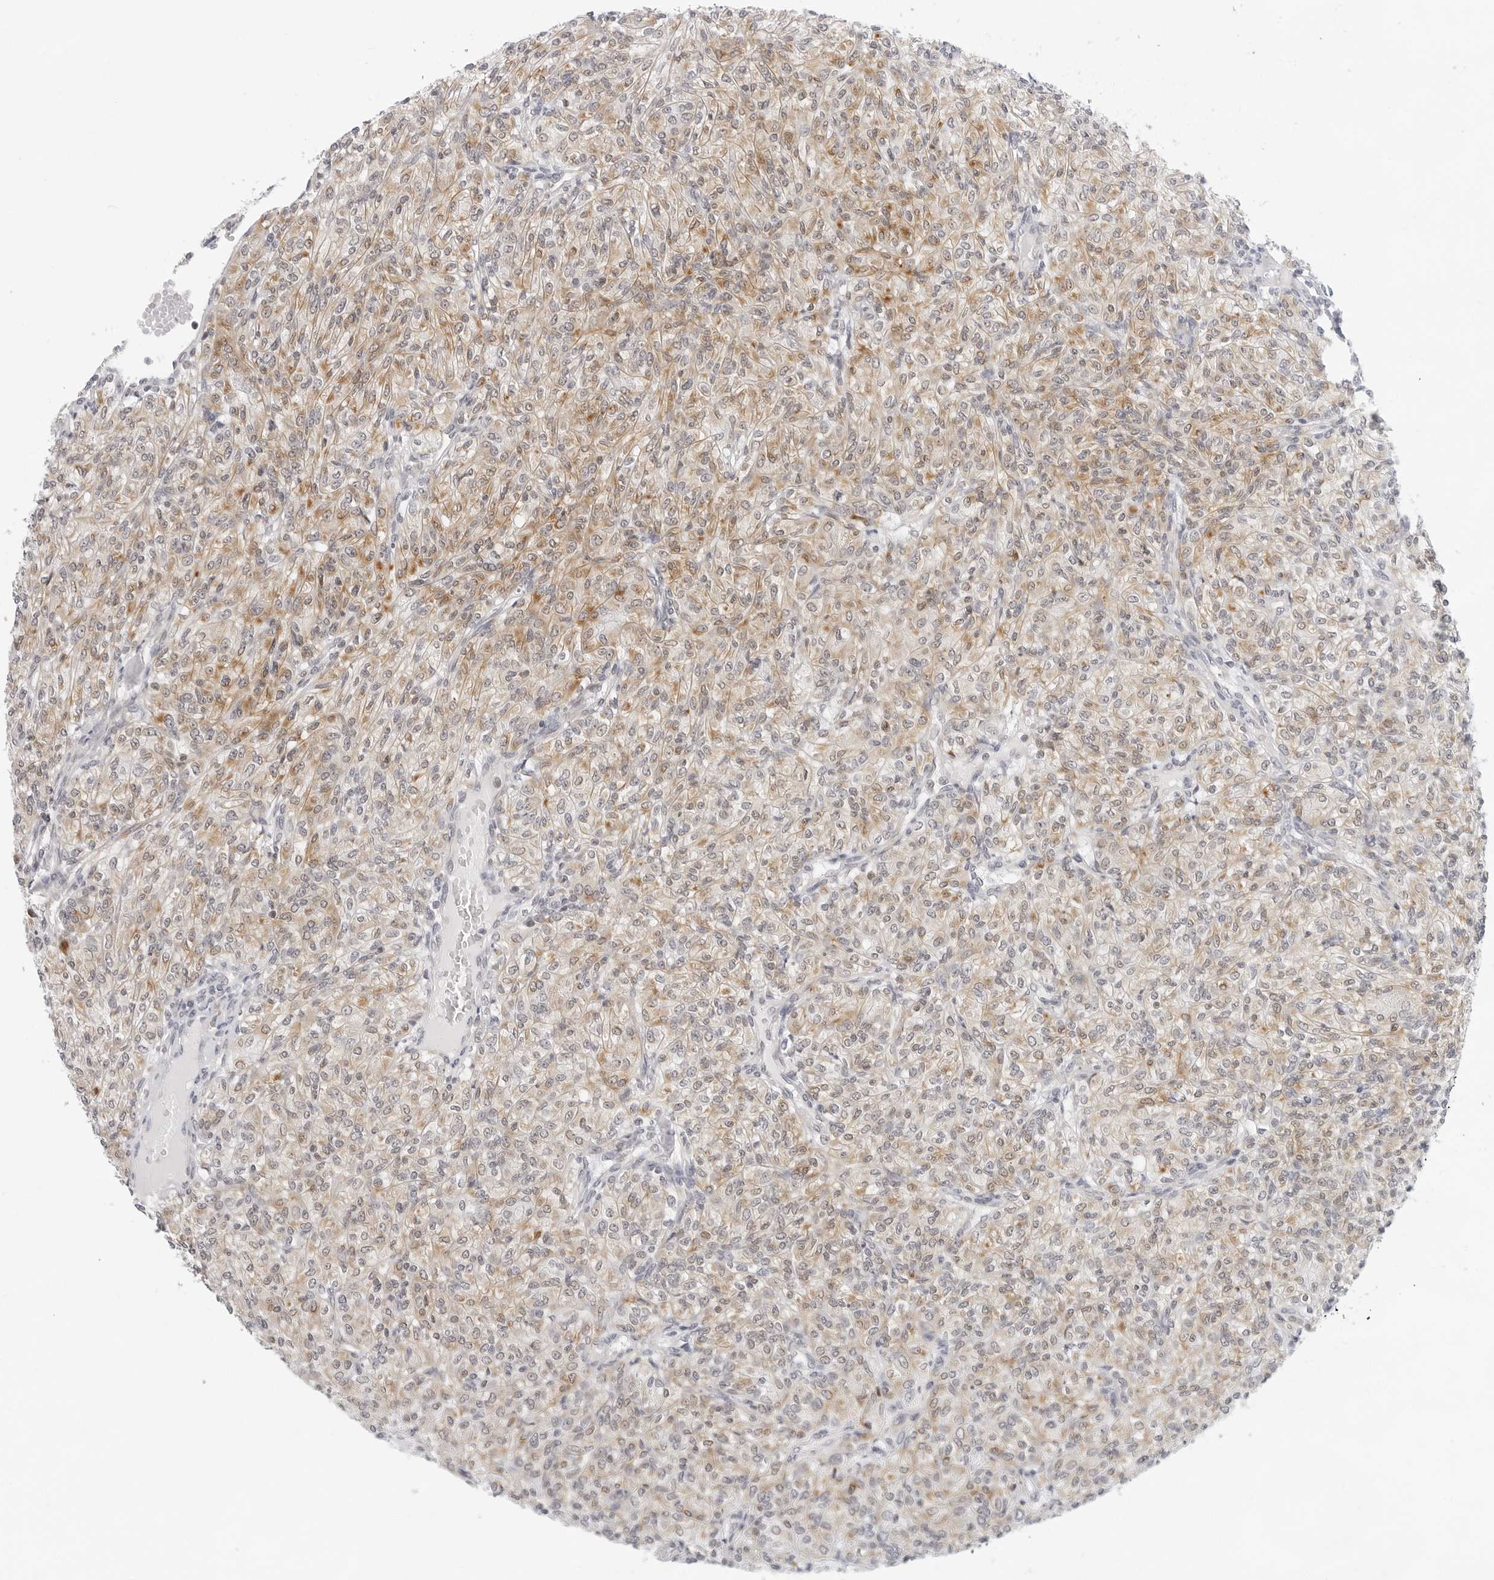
{"staining": {"intensity": "moderate", "quantity": ">75%", "location": "cytoplasmic/membranous"}, "tissue": "renal cancer", "cell_type": "Tumor cells", "image_type": "cancer", "snomed": [{"axis": "morphology", "description": "Adenocarcinoma, NOS"}, {"axis": "topography", "description": "Kidney"}], "caption": "Immunohistochemistry (IHC) (DAB (3,3'-diaminobenzidine)) staining of adenocarcinoma (renal) shows moderate cytoplasmic/membranous protein expression in approximately >75% of tumor cells.", "gene": "CIART", "patient": {"sex": "male", "age": 77}}